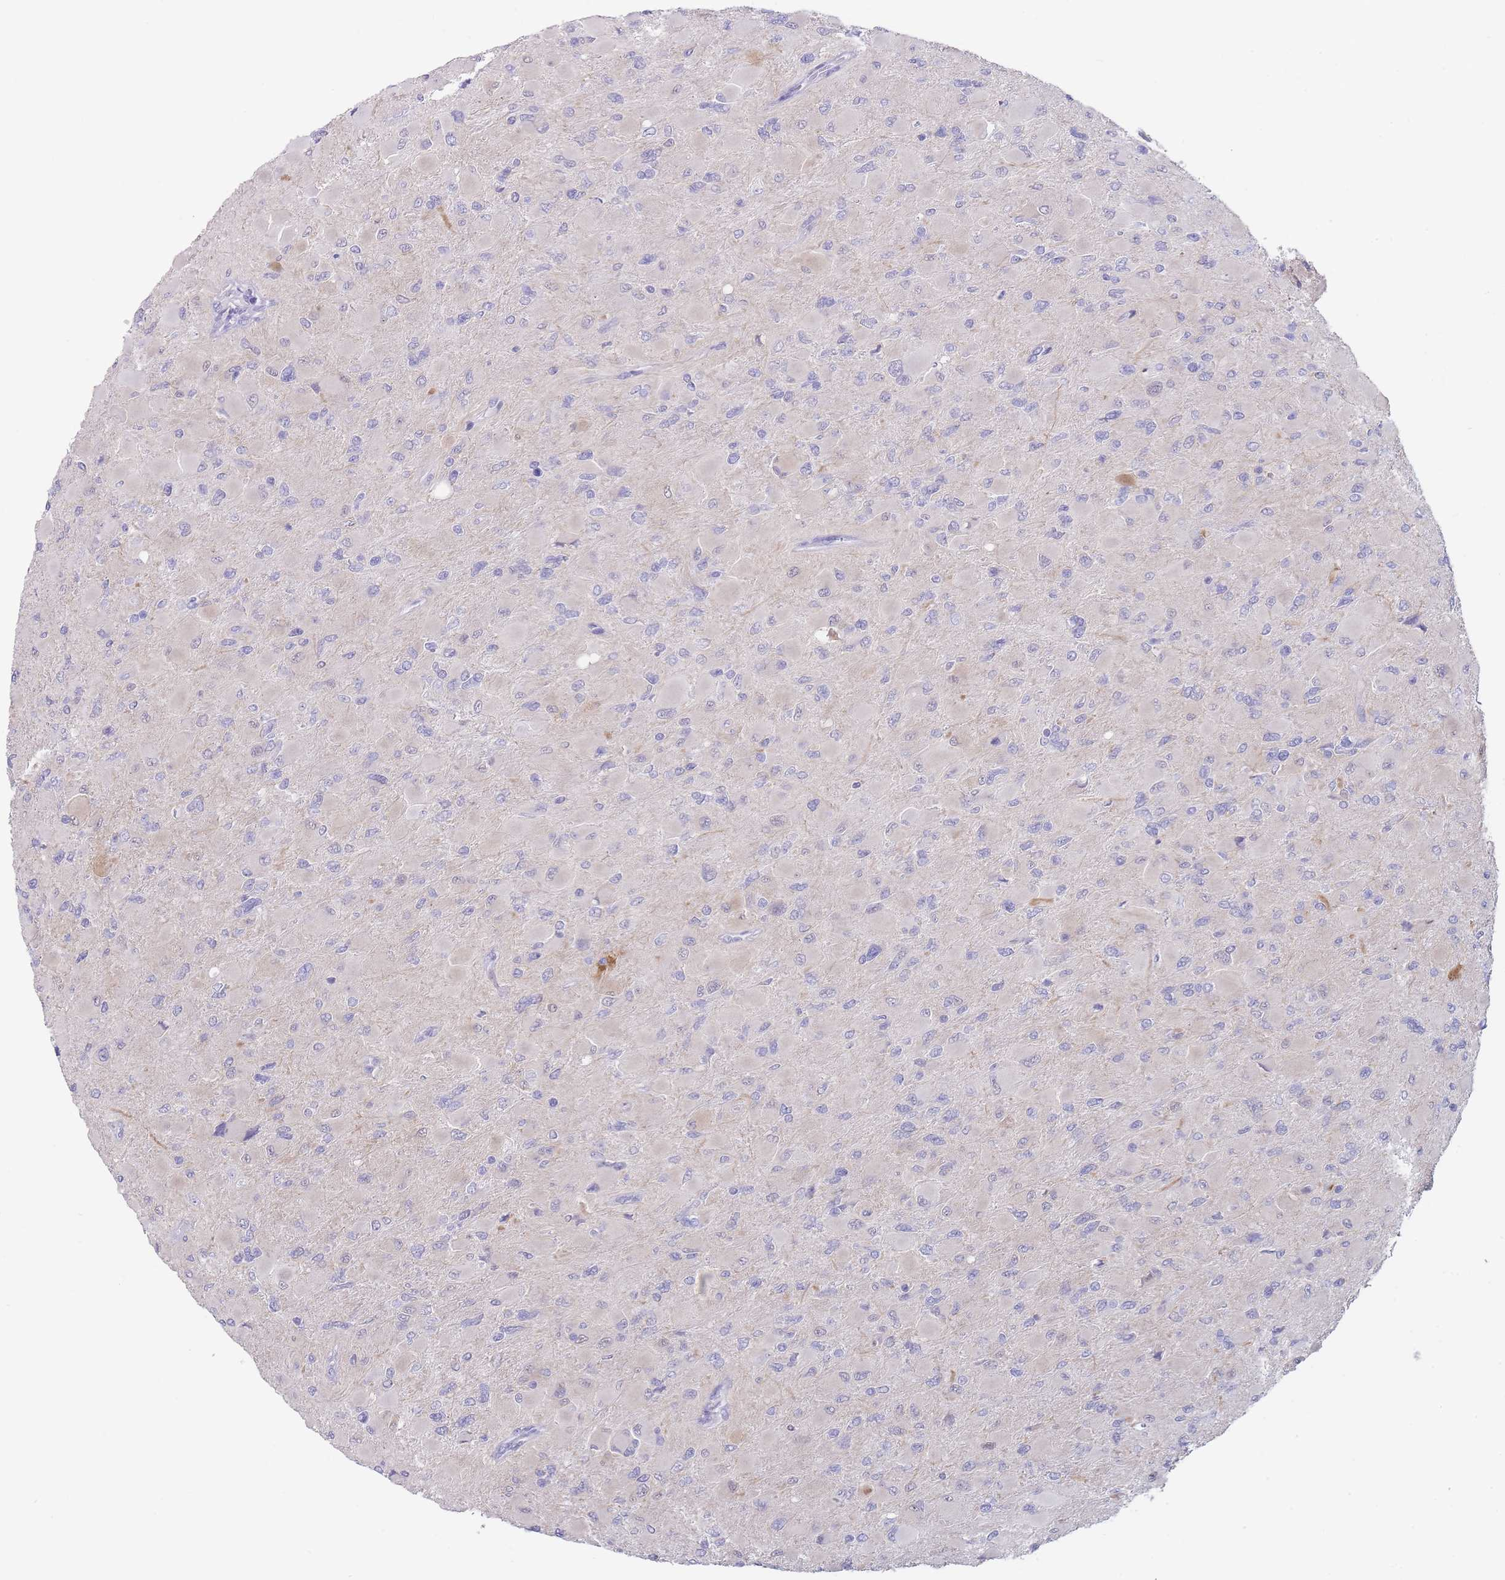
{"staining": {"intensity": "negative", "quantity": "none", "location": "none"}, "tissue": "glioma", "cell_type": "Tumor cells", "image_type": "cancer", "snomed": [{"axis": "morphology", "description": "Glioma, malignant, High grade"}, {"axis": "topography", "description": "Cerebral cortex"}], "caption": "Tumor cells show no significant protein expression in glioma.", "gene": "ASAP3", "patient": {"sex": "female", "age": 36}}